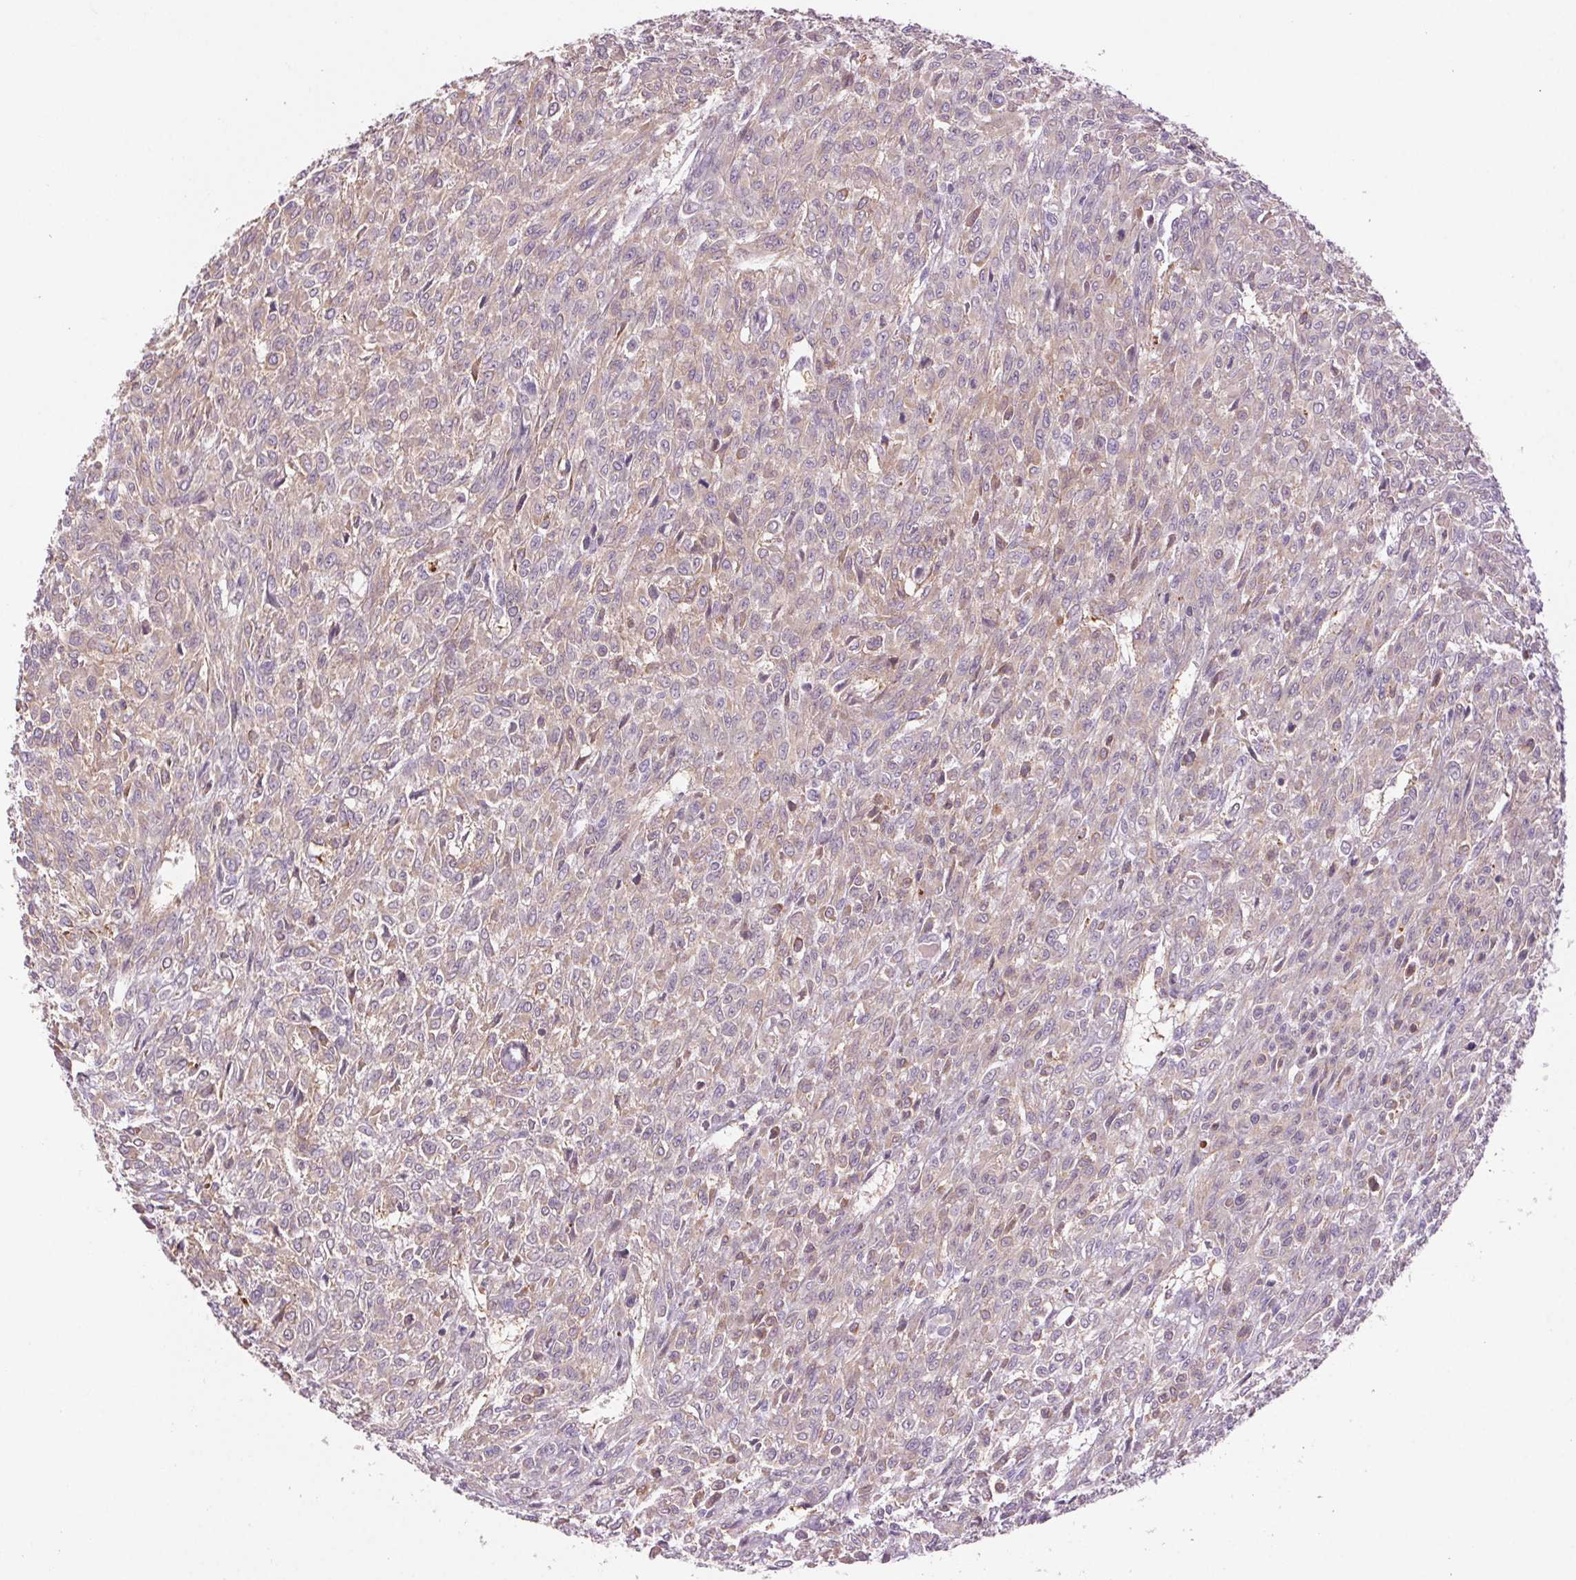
{"staining": {"intensity": "weak", "quantity": "25%-75%", "location": "cytoplasmic/membranous"}, "tissue": "renal cancer", "cell_type": "Tumor cells", "image_type": "cancer", "snomed": [{"axis": "morphology", "description": "Adenocarcinoma, NOS"}, {"axis": "topography", "description": "Kidney"}], "caption": "Weak cytoplasmic/membranous expression is present in about 25%-75% of tumor cells in renal cancer.", "gene": "HHLA2", "patient": {"sex": "male", "age": 58}}